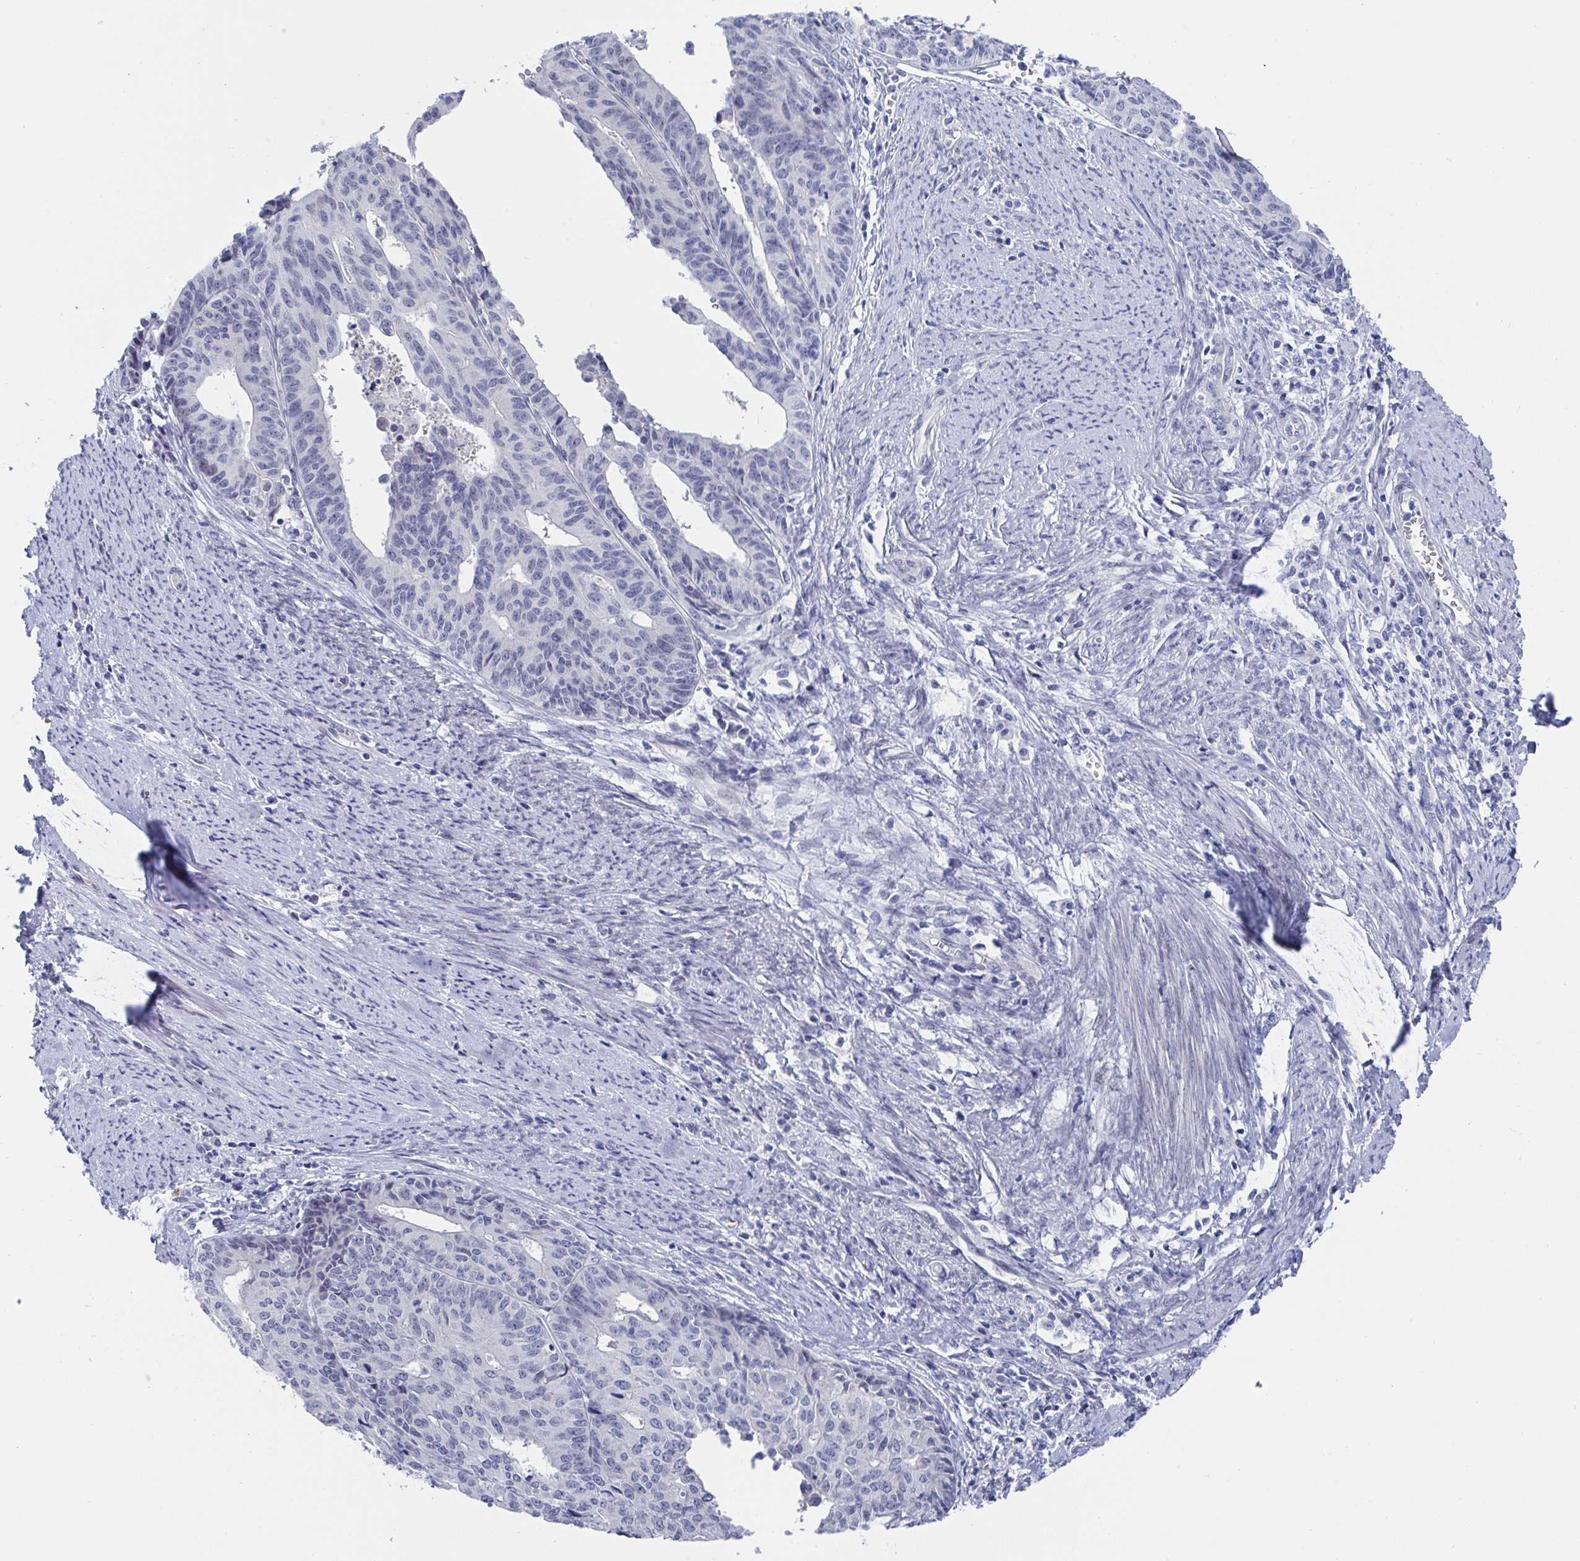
{"staining": {"intensity": "negative", "quantity": "none", "location": "none"}, "tissue": "endometrial cancer", "cell_type": "Tumor cells", "image_type": "cancer", "snomed": [{"axis": "morphology", "description": "Adenocarcinoma, NOS"}, {"axis": "topography", "description": "Endometrium"}], "caption": "The photomicrograph displays no significant staining in tumor cells of endometrial adenocarcinoma.", "gene": "MFSD4A", "patient": {"sex": "female", "age": 65}}